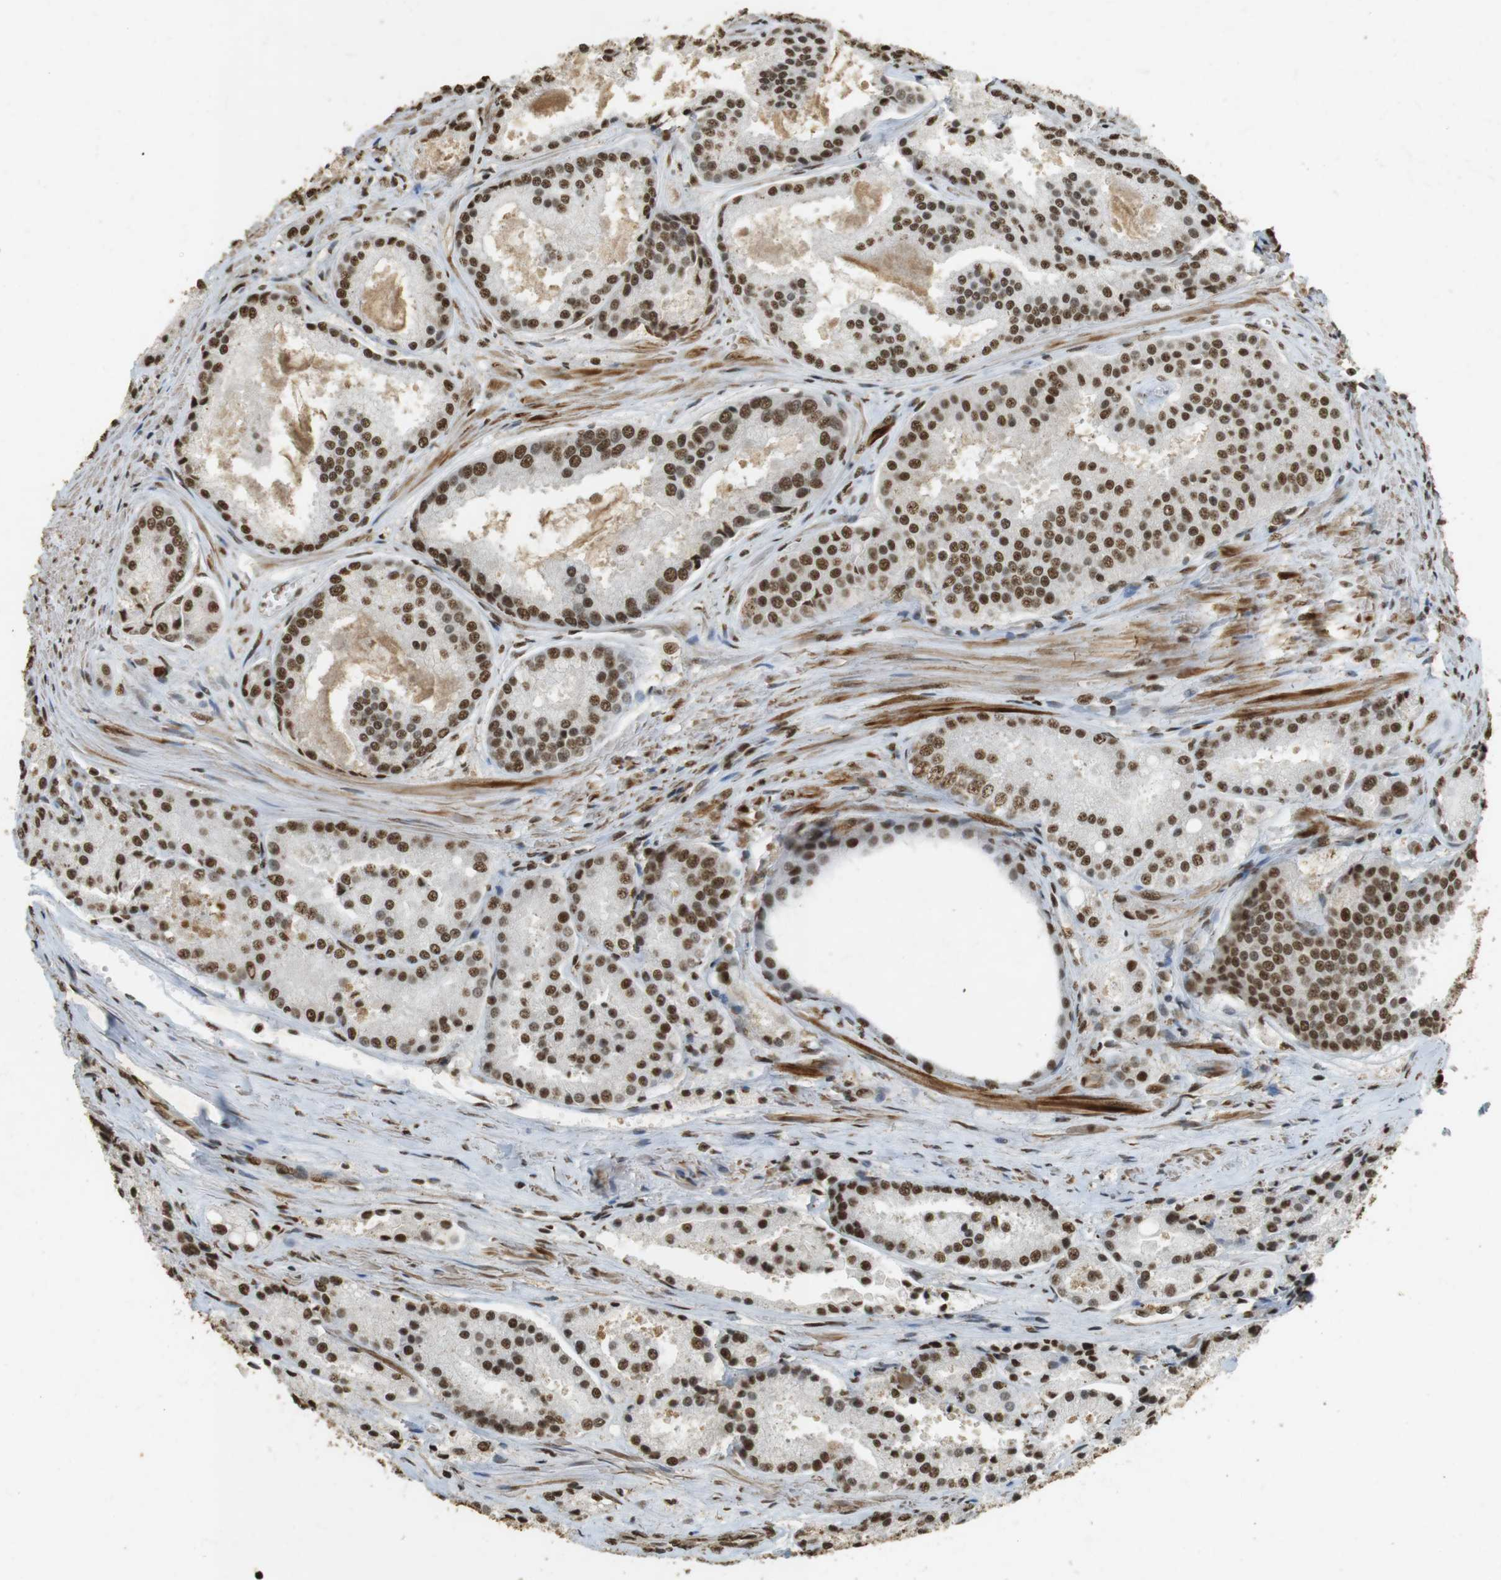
{"staining": {"intensity": "strong", "quantity": ">75%", "location": "nuclear"}, "tissue": "prostate cancer", "cell_type": "Tumor cells", "image_type": "cancer", "snomed": [{"axis": "morphology", "description": "Adenocarcinoma, Low grade"}, {"axis": "topography", "description": "Prostate"}], "caption": "The image exhibits immunohistochemical staining of prostate cancer (adenocarcinoma (low-grade)). There is strong nuclear staining is present in about >75% of tumor cells.", "gene": "GATA4", "patient": {"sex": "male", "age": 64}}